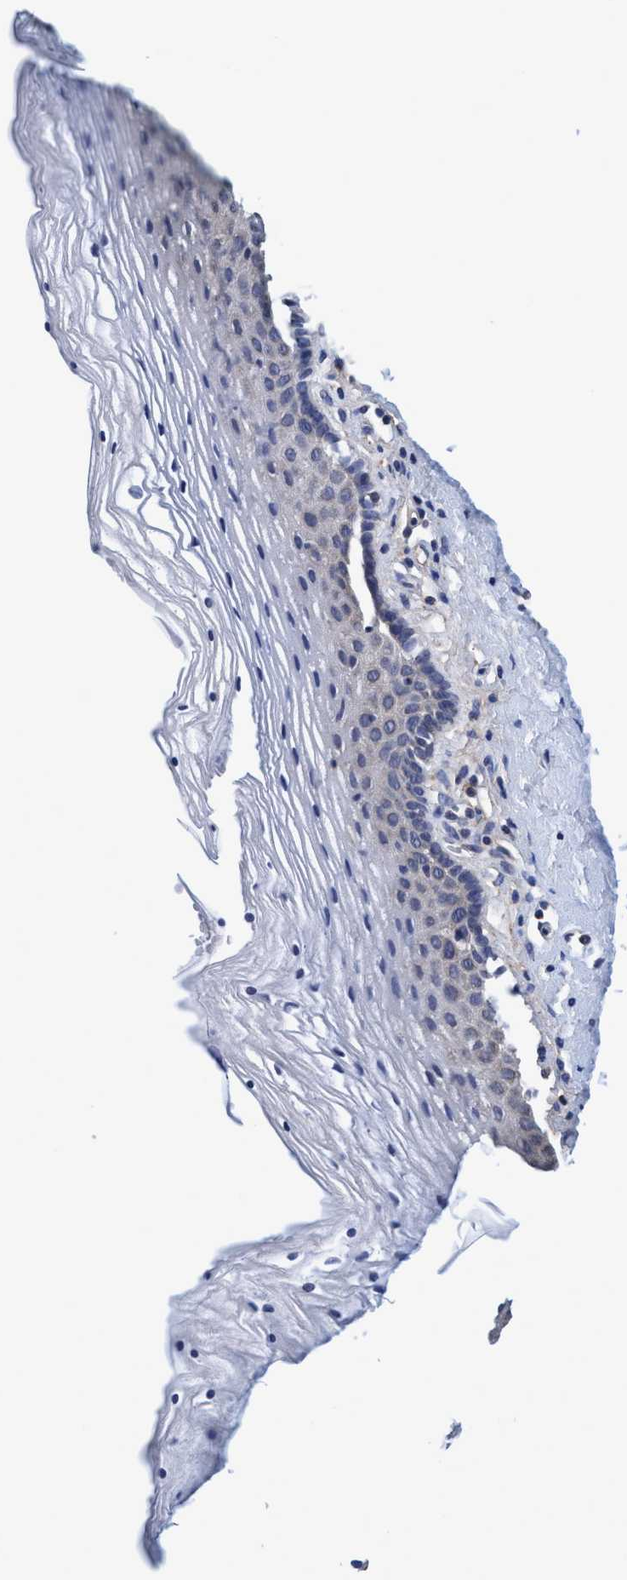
{"staining": {"intensity": "negative", "quantity": "none", "location": "none"}, "tissue": "vagina", "cell_type": "Squamous epithelial cells", "image_type": "normal", "snomed": [{"axis": "morphology", "description": "Normal tissue, NOS"}, {"axis": "topography", "description": "Vagina"}], "caption": "DAB immunohistochemical staining of normal vagina shows no significant staining in squamous epithelial cells. (Immunohistochemistry (ihc), brightfield microscopy, high magnification).", "gene": "CALCOCO2", "patient": {"sex": "female", "age": 32}}